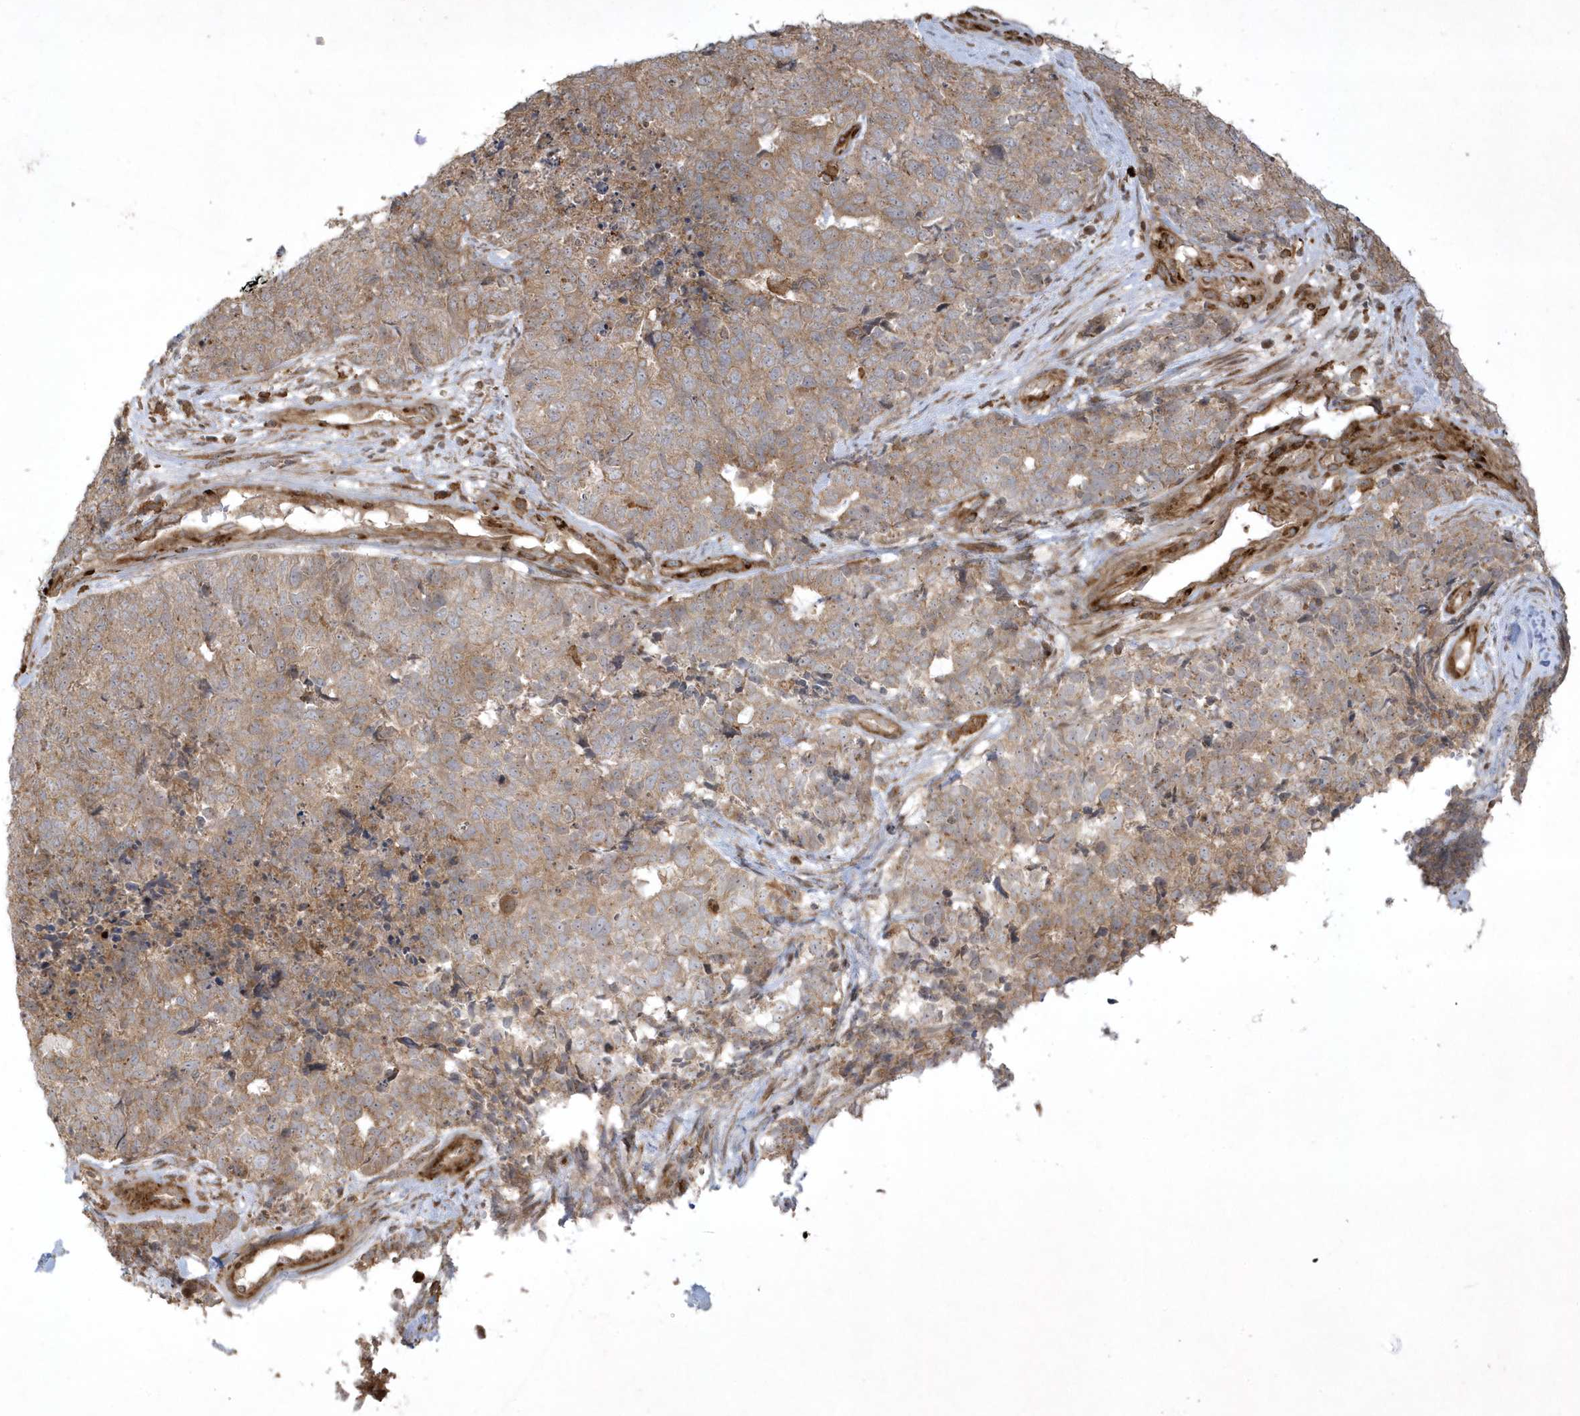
{"staining": {"intensity": "weak", "quantity": ">75%", "location": "cytoplasmic/membranous"}, "tissue": "cervical cancer", "cell_type": "Tumor cells", "image_type": "cancer", "snomed": [{"axis": "morphology", "description": "Squamous cell carcinoma, NOS"}, {"axis": "topography", "description": "Cervix"}], "caption": "There is low levels of weak cytoplasmic/membranous staining in tumor cells of cervical cancer (squamous cell carcinoma), as demonstrated by immunohistochemical staining (brown color).", "gene": "IFT57", "patient": {"sex": "female", "age": 63}}